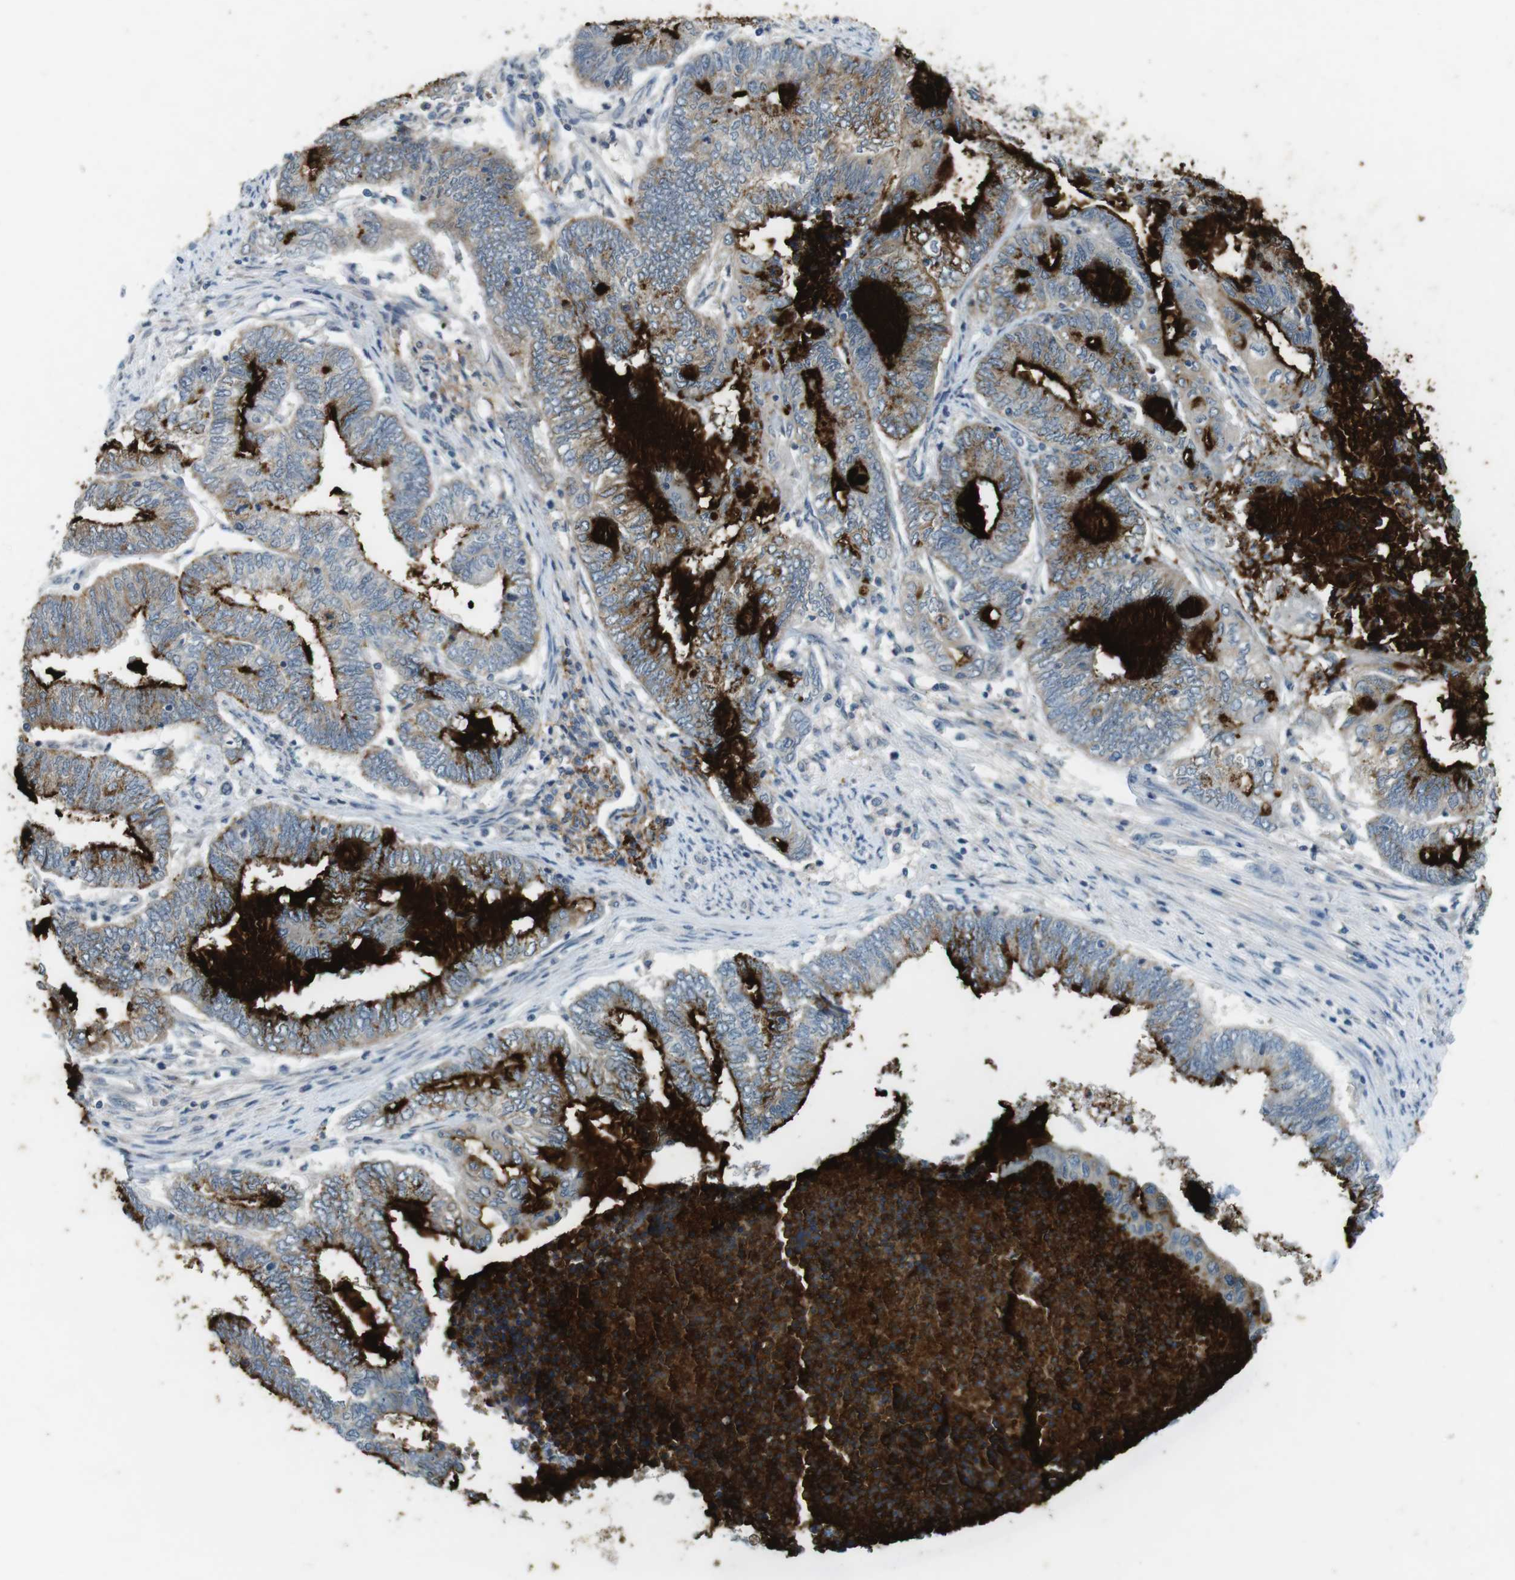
{"staining": {"intensity": "strong", "quantity": "25%-75%", "location": "cytoplasmic/membranous"}, "tissue": "endometrial cancer", "cell_type": "Tumor cells", "image_type": "cancer", "snomed": [{"axis": "morphology", "description": "Adenocarcinoma, NOS"}, {"axis": "topography", "description": "Uterus"}, {"axis": "topography", "description": "Endometrium"}], "caption": "The immunohistochemical stain shows strong cytoplasmic/membranous expression in tumor cells of endometrial adenocarcinoma tissue.", "gene": "MUC5B", "patient": {"sex": "female", "age": 70}}